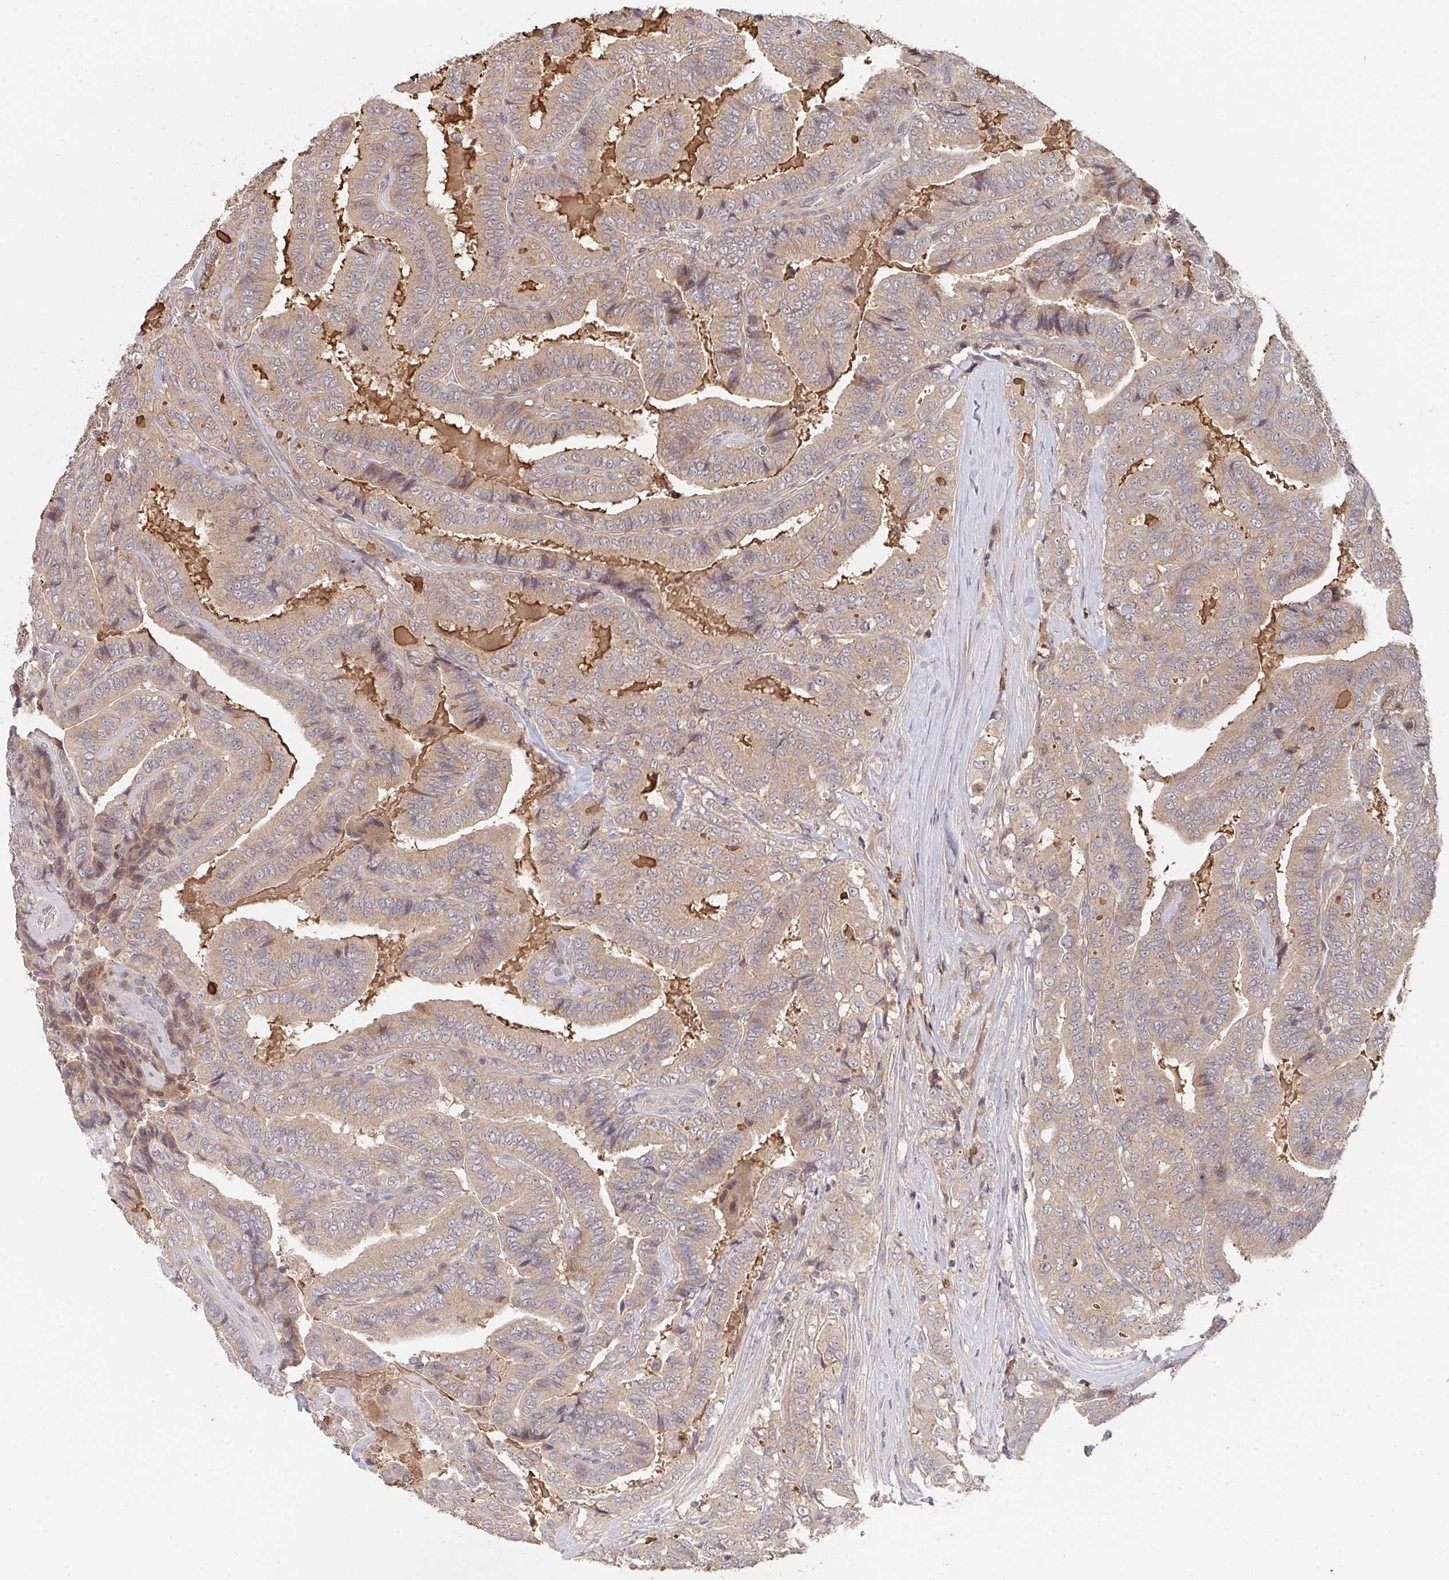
{"staining": {"intensity": "weak", "quantity": "25%-75%", "location": "cytoplasmic/membranous"}, "tissue": "thyroid cancer", "cell_type": "Tumor cells", "image_type": "cancer", "snomed": [{"axis": "morphology", "description": "Papillary adenocarcinoma, NOS"}, {"axis": "topography", "description": "Thyroid gland"}], "caption": "A high-resolution image shows immunohistochemistry staining of thyroid papillary adenocarcinoma, which shows weak cytoplasmic/membranous positivity in approximately 25%-75% of tumor cells.", "gene": "DCST1", "patient": {"sex": "male", "age": 61}}